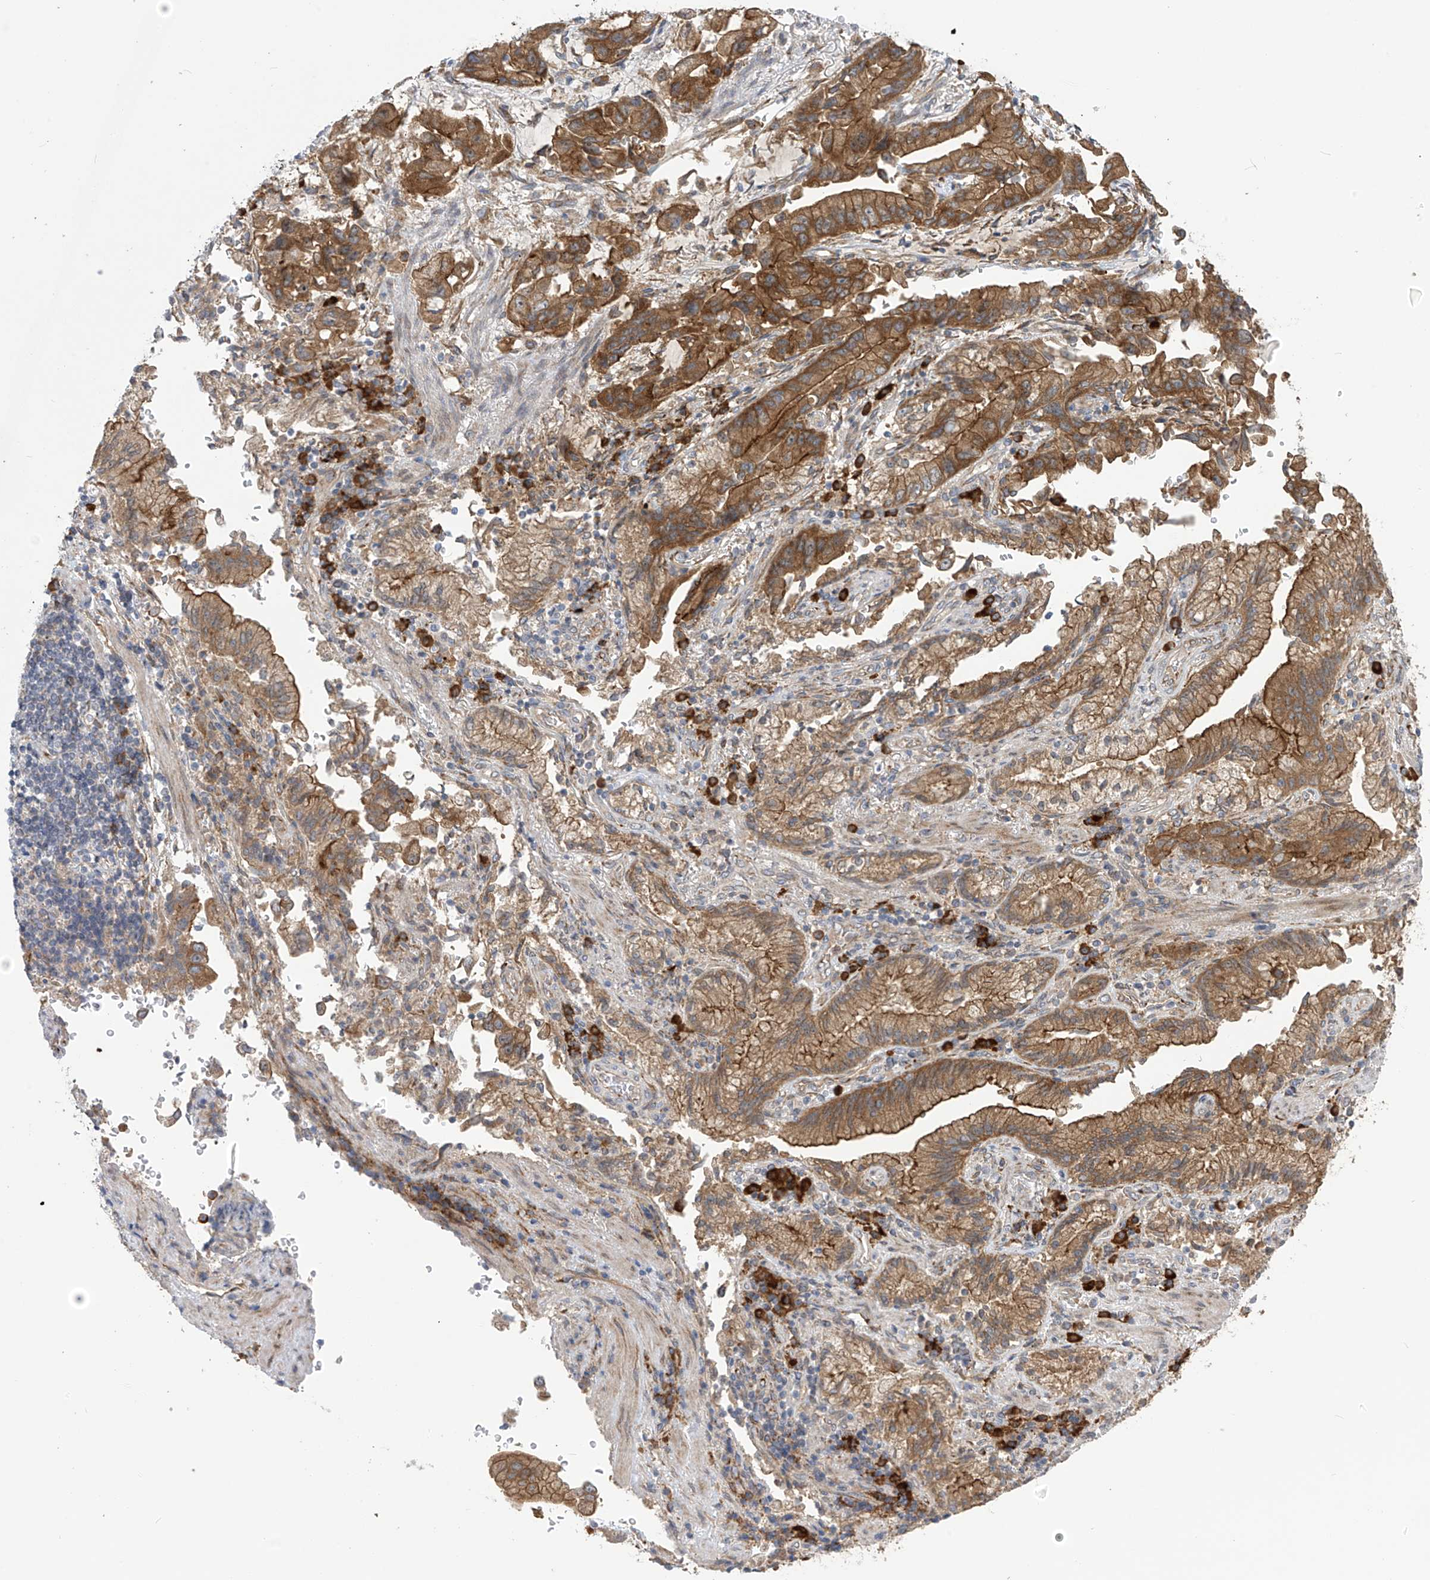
{"staining": {"intensity": "strong", "quantity": "<25%", "location": "cytoplasmic/membranous"}, "tissue": "stomach cancer", "cell_type": "Tumor cells", "image_type": "cancer", "snomed": [{"axis": "morphology", "description": "Adenocarcinoma, NOS"}, {"axis": "topography", "description": "Stomach"}], "caption": "Immunohistochemical staining of adenocarcinoma (stomach) demonstrates strong cytoplasmic/membranous protein staining in approximately <25% of tumor cells.", "gene": "KIAA1522", "patient": {"sex": "male", "age": 62}}